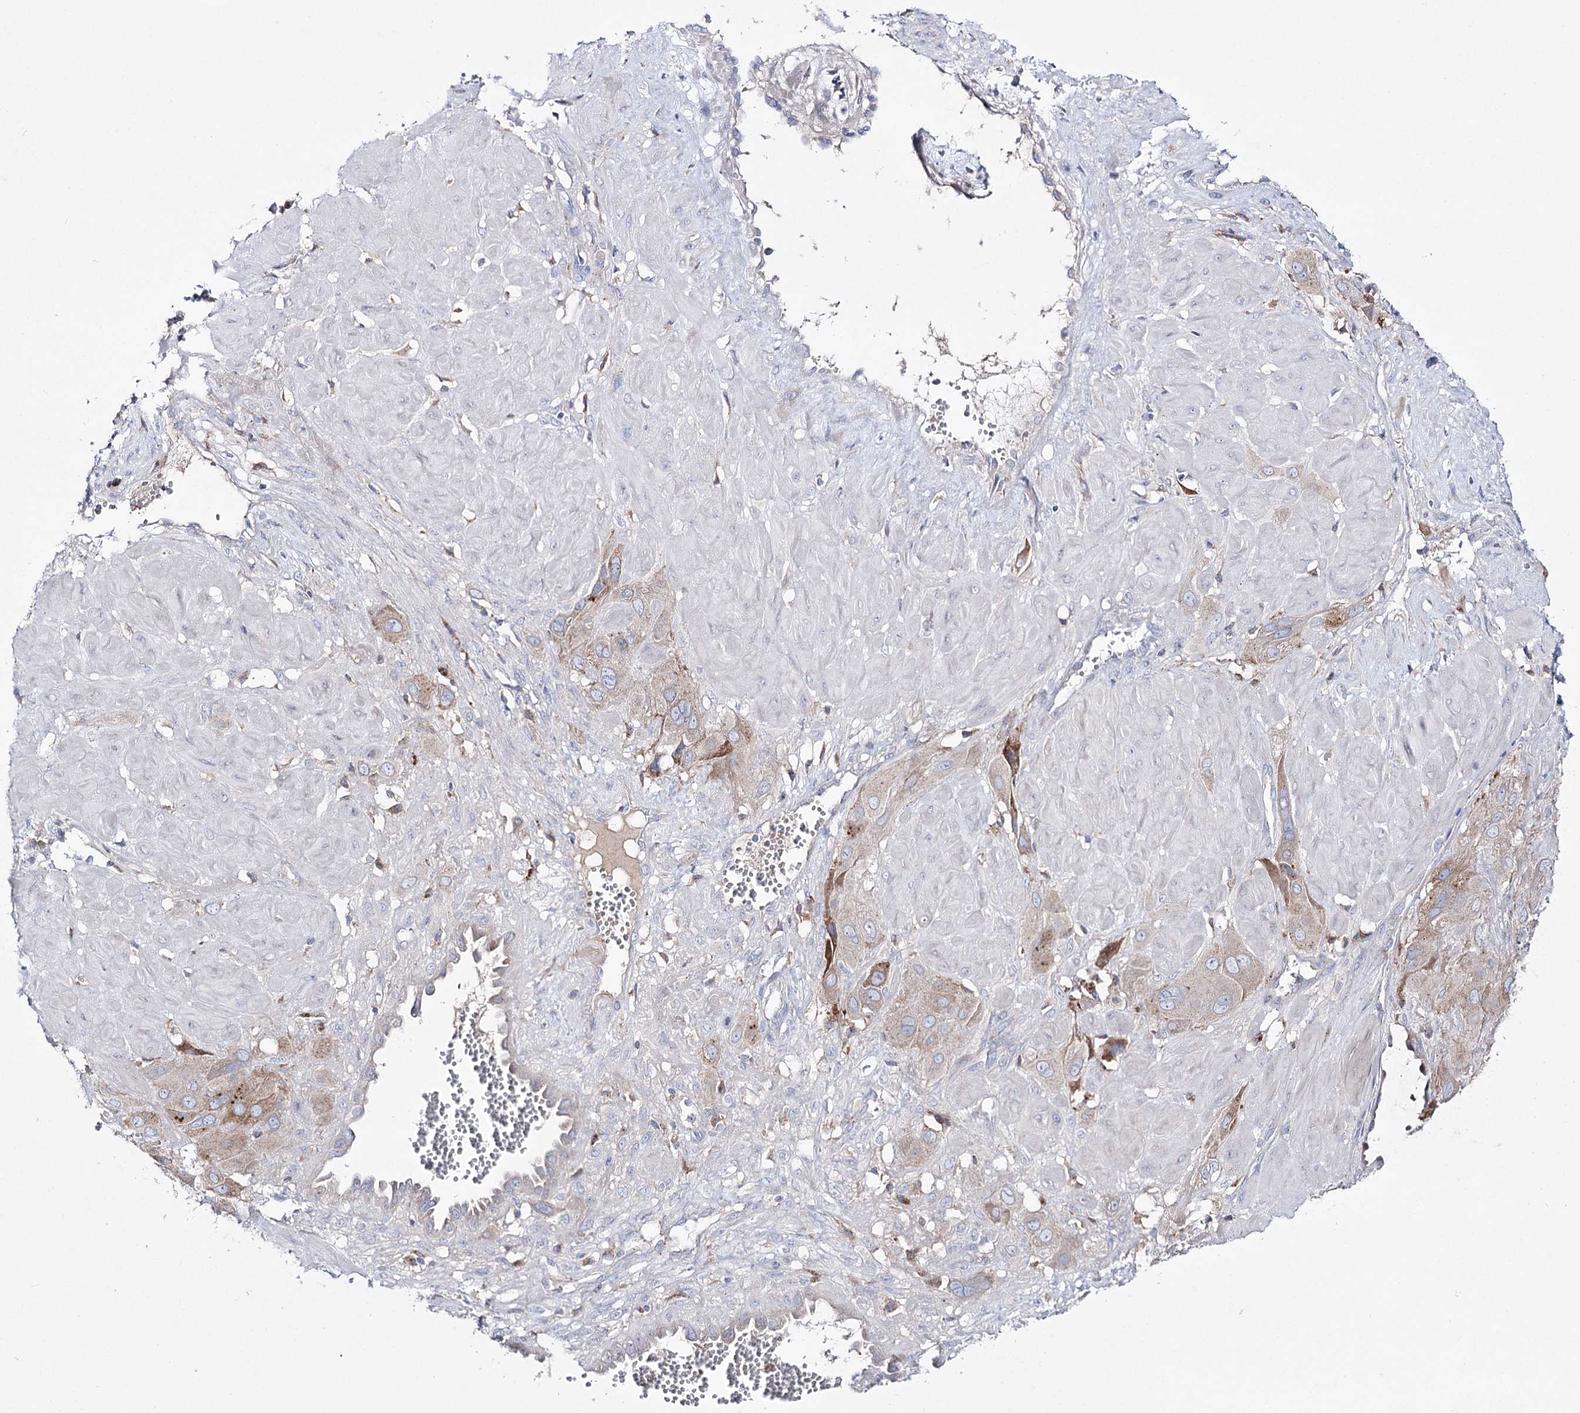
{"staining": {"intensity": "weak", "quantity": "25%-75%", "location": "cytoplasmic/membranous"}, "tissue": "cervical cancer", "cell_type": "Tumor cells", "image_type": "cancer", "snomed": [{"axis": "morphology", "description": "Squamous cell carcinoma, NOS"}, {"axis": "topography", "description": "Cervix"}], "caption": "Weak cytoplasmic/membranous protein expression is appreciated in approximately 25%-75% of tumor cells in squamous cell carcinoma (cervical).", "gene": "NAGLU", "patient": {"sex": "female", "age": 34}}